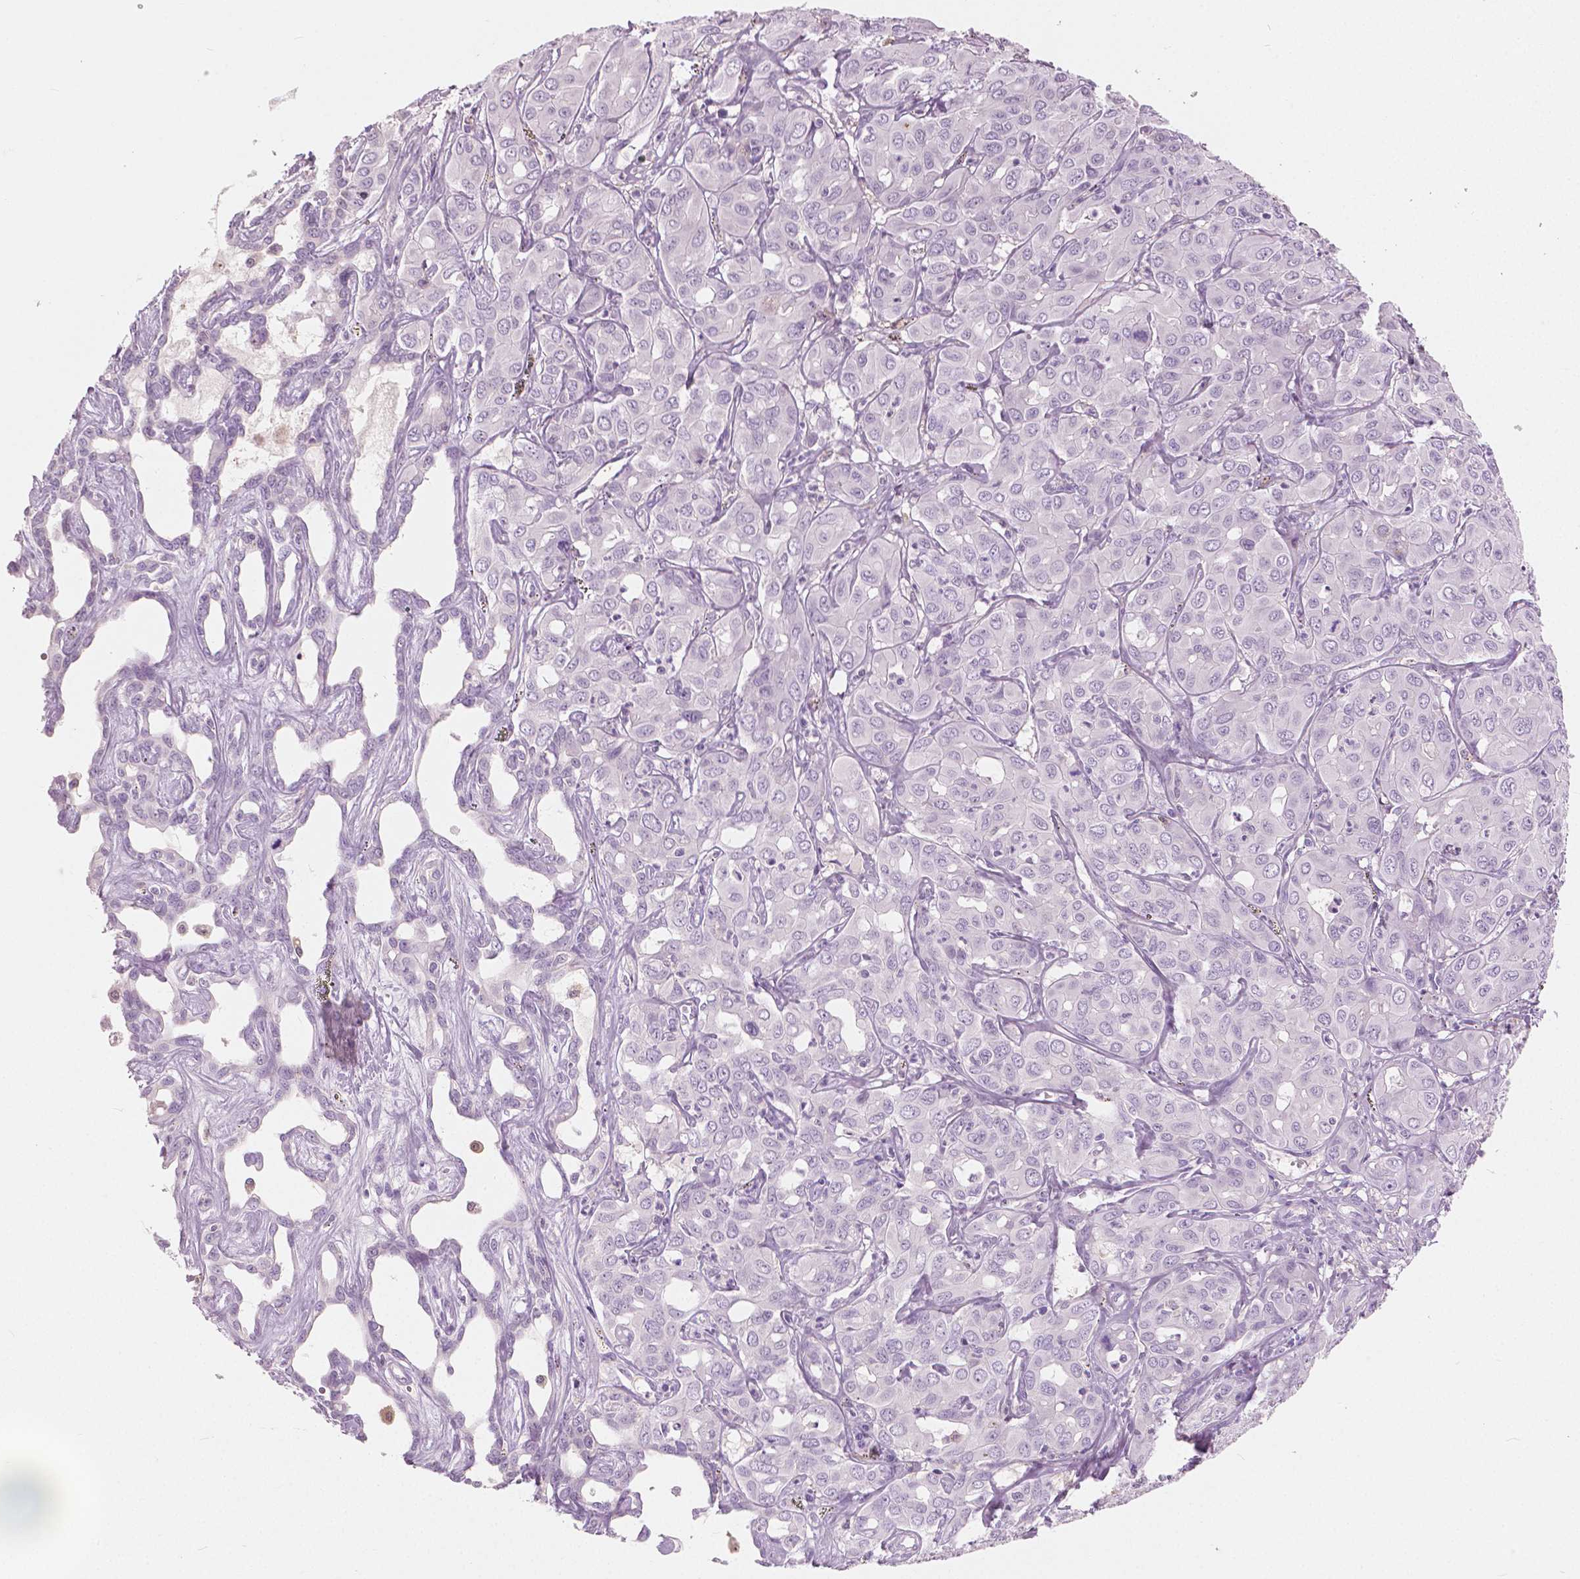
{"staining": {"intensity": "negative", "quantity": "none", "location": "none"}, "tissue": "liver cancer", "cell_type": "Tumor cells", "image_type": "cancer", "snomed": [{"axis": "morphology", "description": "Cholangiocarcinoma"}, {"axis": "topography", "description": "Liver"}], "caption": "Liver cholangiocarcinoma was stained to show a protein in brown. There is no significant positivity in tumor cells.", "gene": "GALM", "patient": {"sex": "female", "age": 60}}